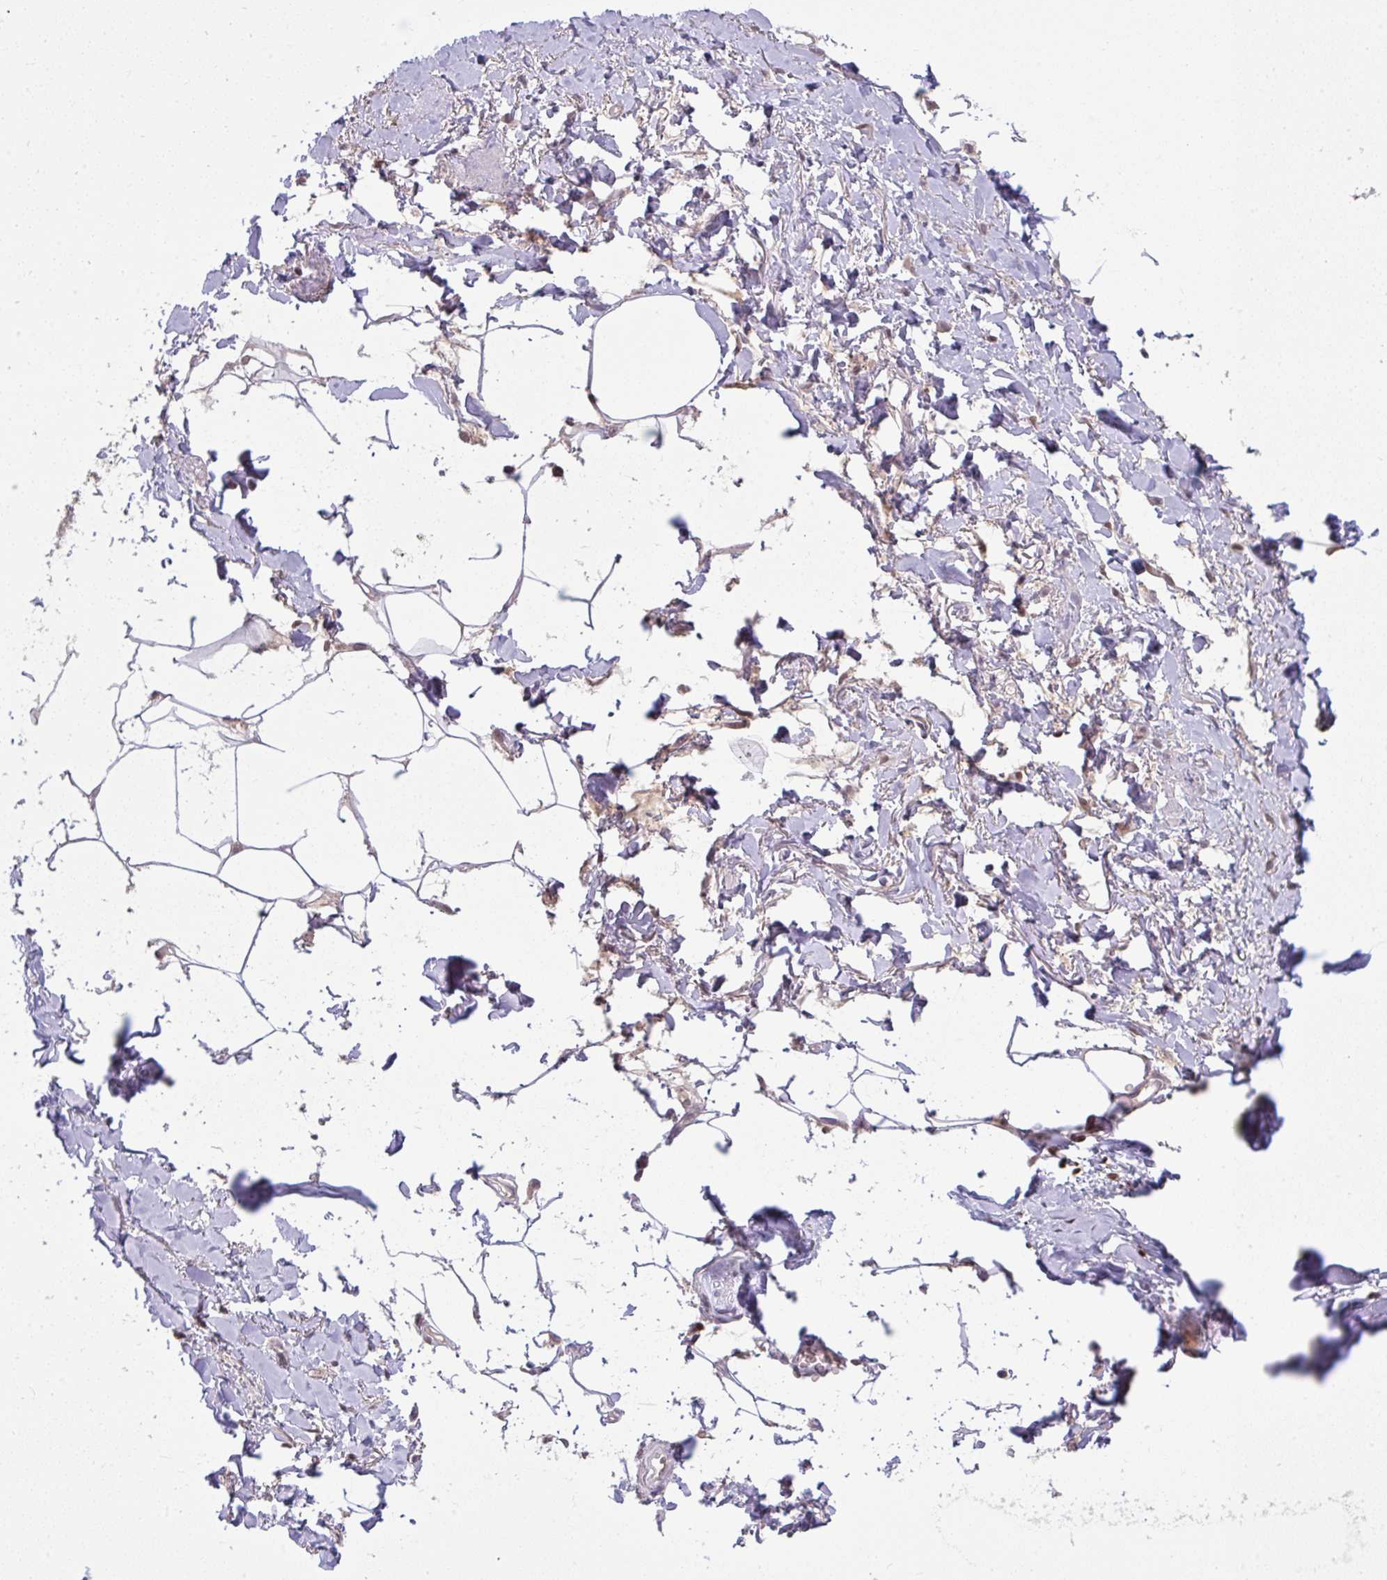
{"staining": {"intensity": "negative", "quantity": "none", "location": "none"}, "tissue": "adipose tissue", "cell_type": "Adipocytes", "image_type": "normal", "snomed": [{"axis": "morphology", "description": "Normal tissue, NOS"}, {"axis": "topography", "description": "Vagina"}, {"axis": "topography", "description": "Peripheral nerve tissue"}], "caption": "Immunohistochemistry micrograph of unremarkable adipose tissue: adipose tissue stained with DAB reveals no significant protein expression in adipocytes. (Brightfield microscopy of DAB immunohistochemistry (IHC) at high magnification).", "gene": "KLF2", "patient": {"sex": "female", "age": 71}}